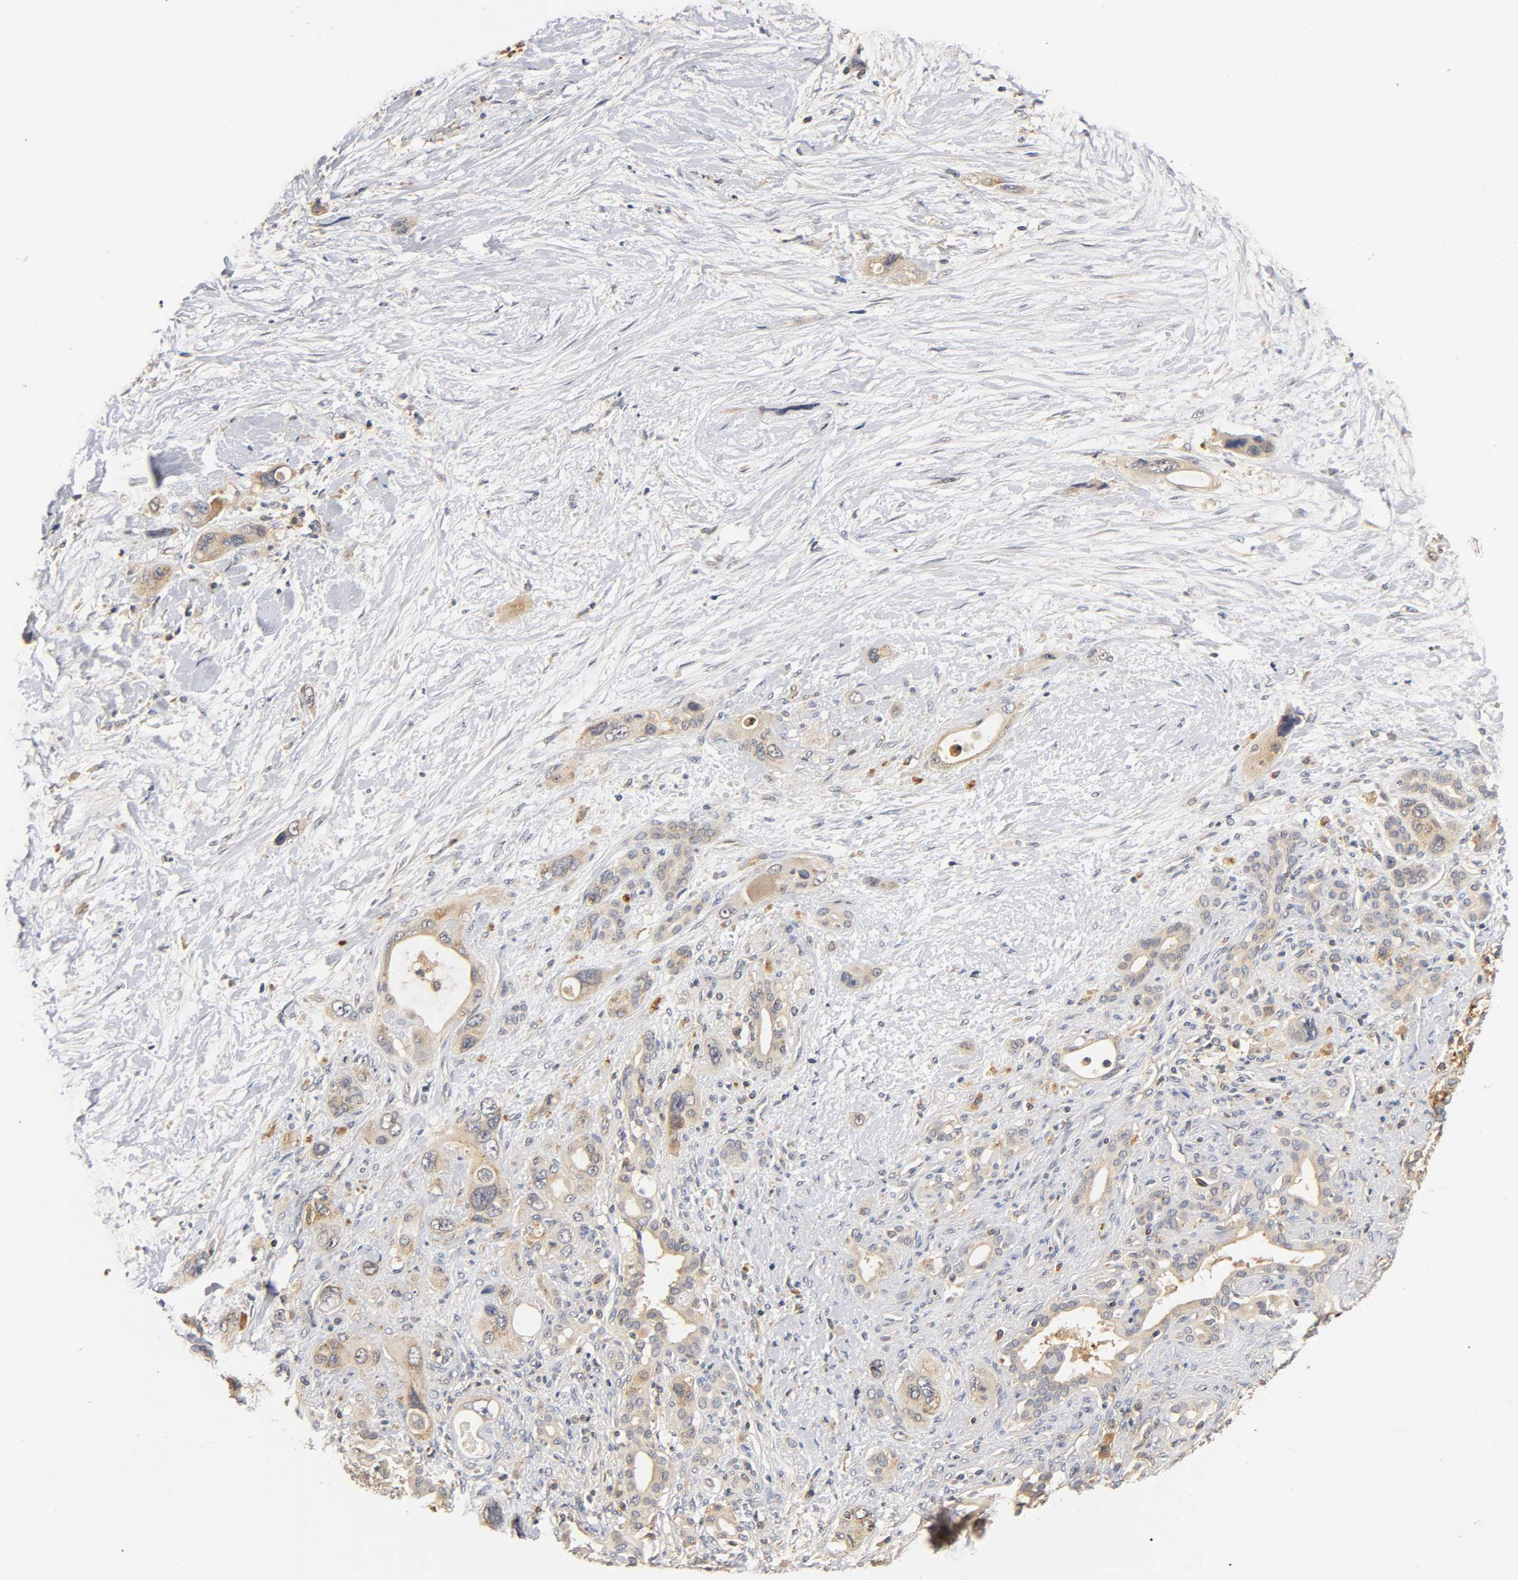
{"staining": {"intensity": "weak", "quantity": "25%-75%", "location": "cytoplasmic/membranous"}, "tissue": "pancreatic cancer", "cell_type": "Tumor cells", "image_type": "cancer", "snomed": [{"axis": "morphology", "description": "Adenocarcinoma, NOS"}, {"axis": "topography", "description": "Pancreas"}], "caption": "A brown stain shows weak cytoplasmic/membranous positivity of a protein in human adenocarcinoma (pancreatic) tumor cells.", "gene": "SCAP", "patient": {"sex": "male", "age": 46}}